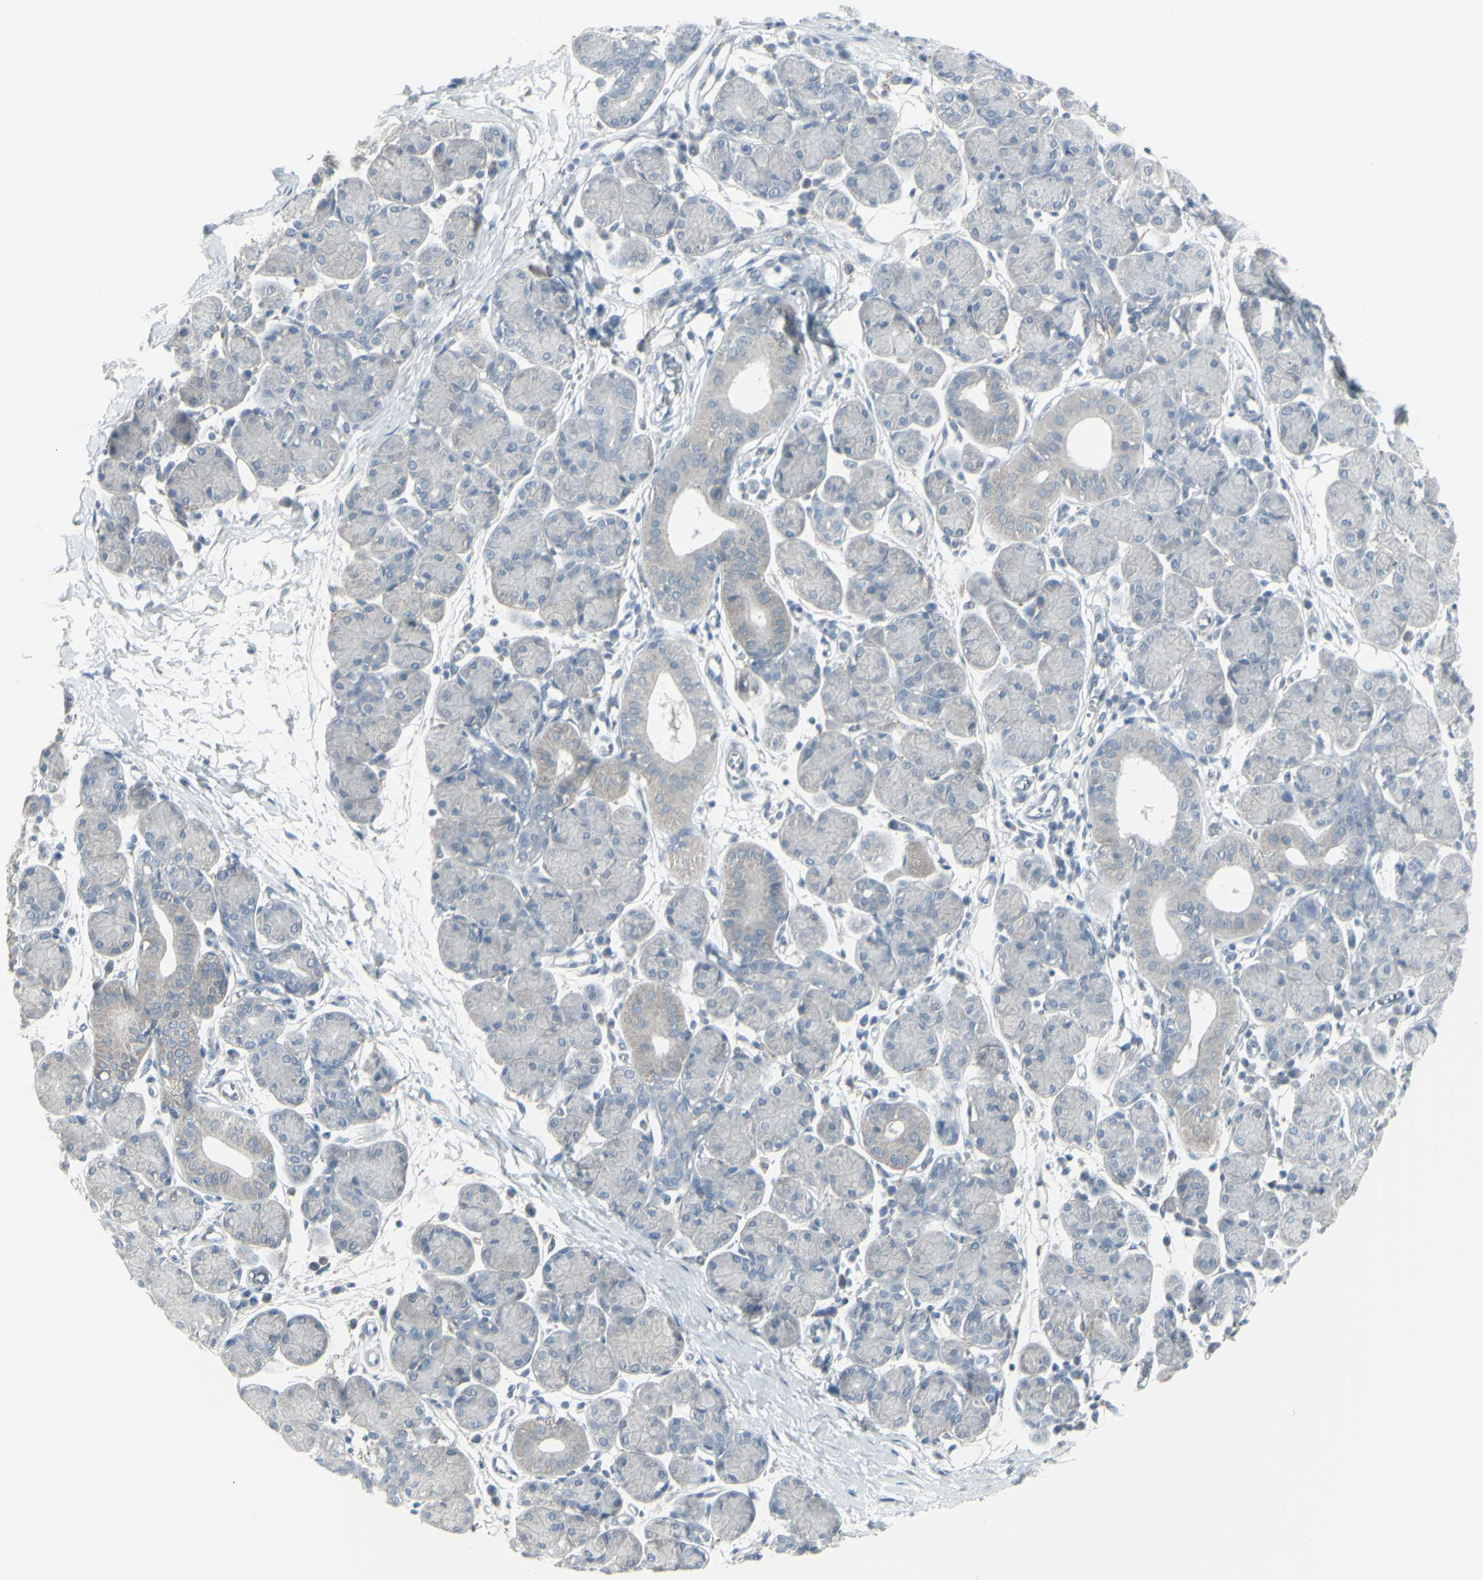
{"staining": {"intensity": "negative", "quantity": "none", "location": "none"}, "tissue": "salivary gland", "cell_type": "Glandular cells", "image_type": "normal", "snomed": [{"axis": "morphology", "description": "Normal tissue, NOS"}, {"axis": "morphology", "description": "Inflammation, NOS"}, {"axis": "topography", "description": "Lymph node"}, {"axis": "topography", "description": "Salivary gland"}], "caption": "The histopathology image reveals no significant positivity in glandular cells of salivary gland.", "gene": "RAB3A", "patient": {"sex": "male", "age": 3}}